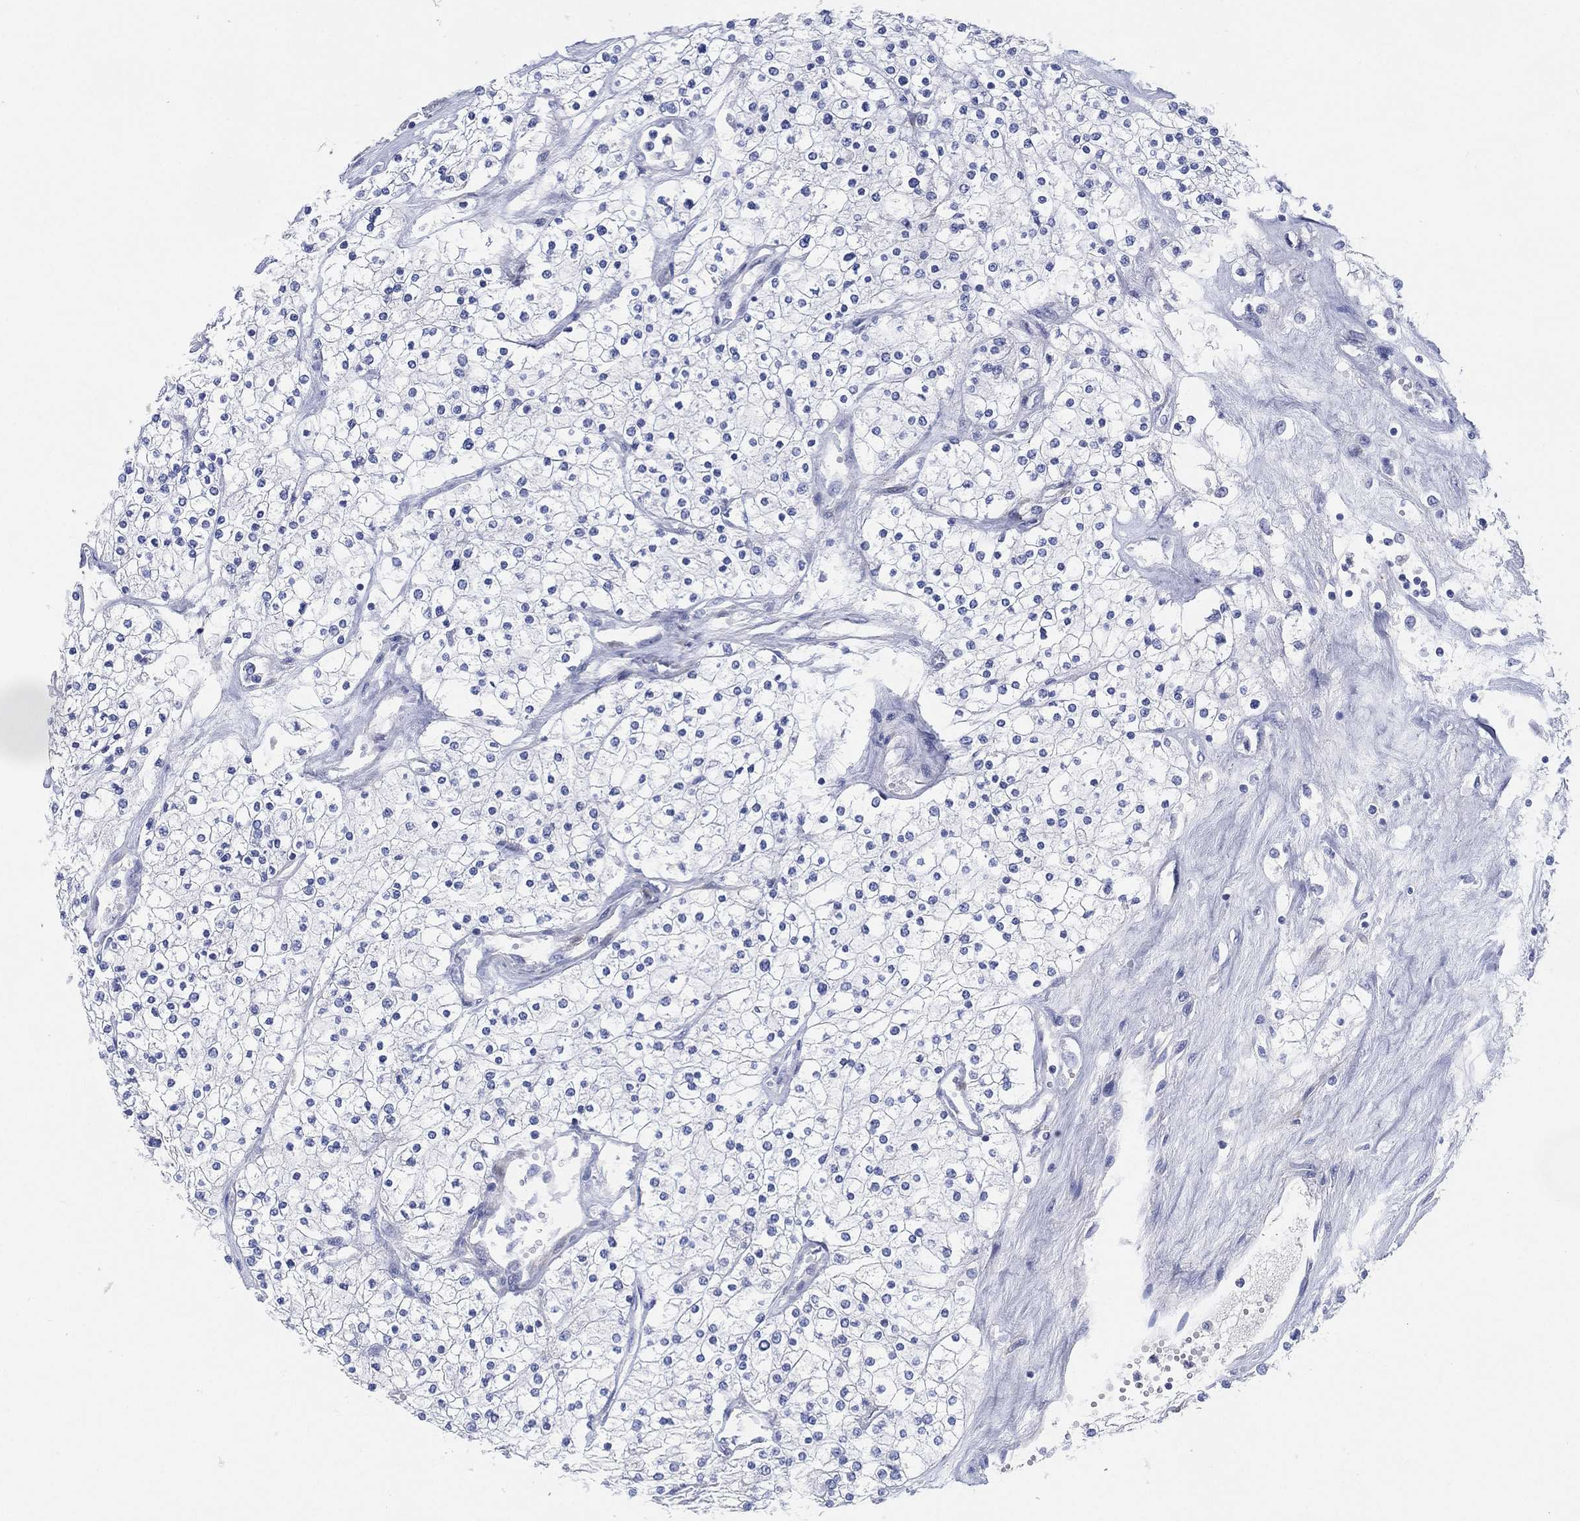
{"staining": {"intensity": "negative", "quantity": "none", "location": "none"}, "tissue": "renal cancer", "cell_type": "Tumor cells", "image_type": "cancer", "snomed": [{"axis": "morphology", "description": "Adenocarcinoma, NOS"}, {"axis": "topography", "description": "Kidney"}], "caption": "Immunohistochemistry (IHC) of human renal cancer reveals no positivity in tumor cells.", "gene": "ADAD2", "patient": {"sex": "male", "age": 80}}